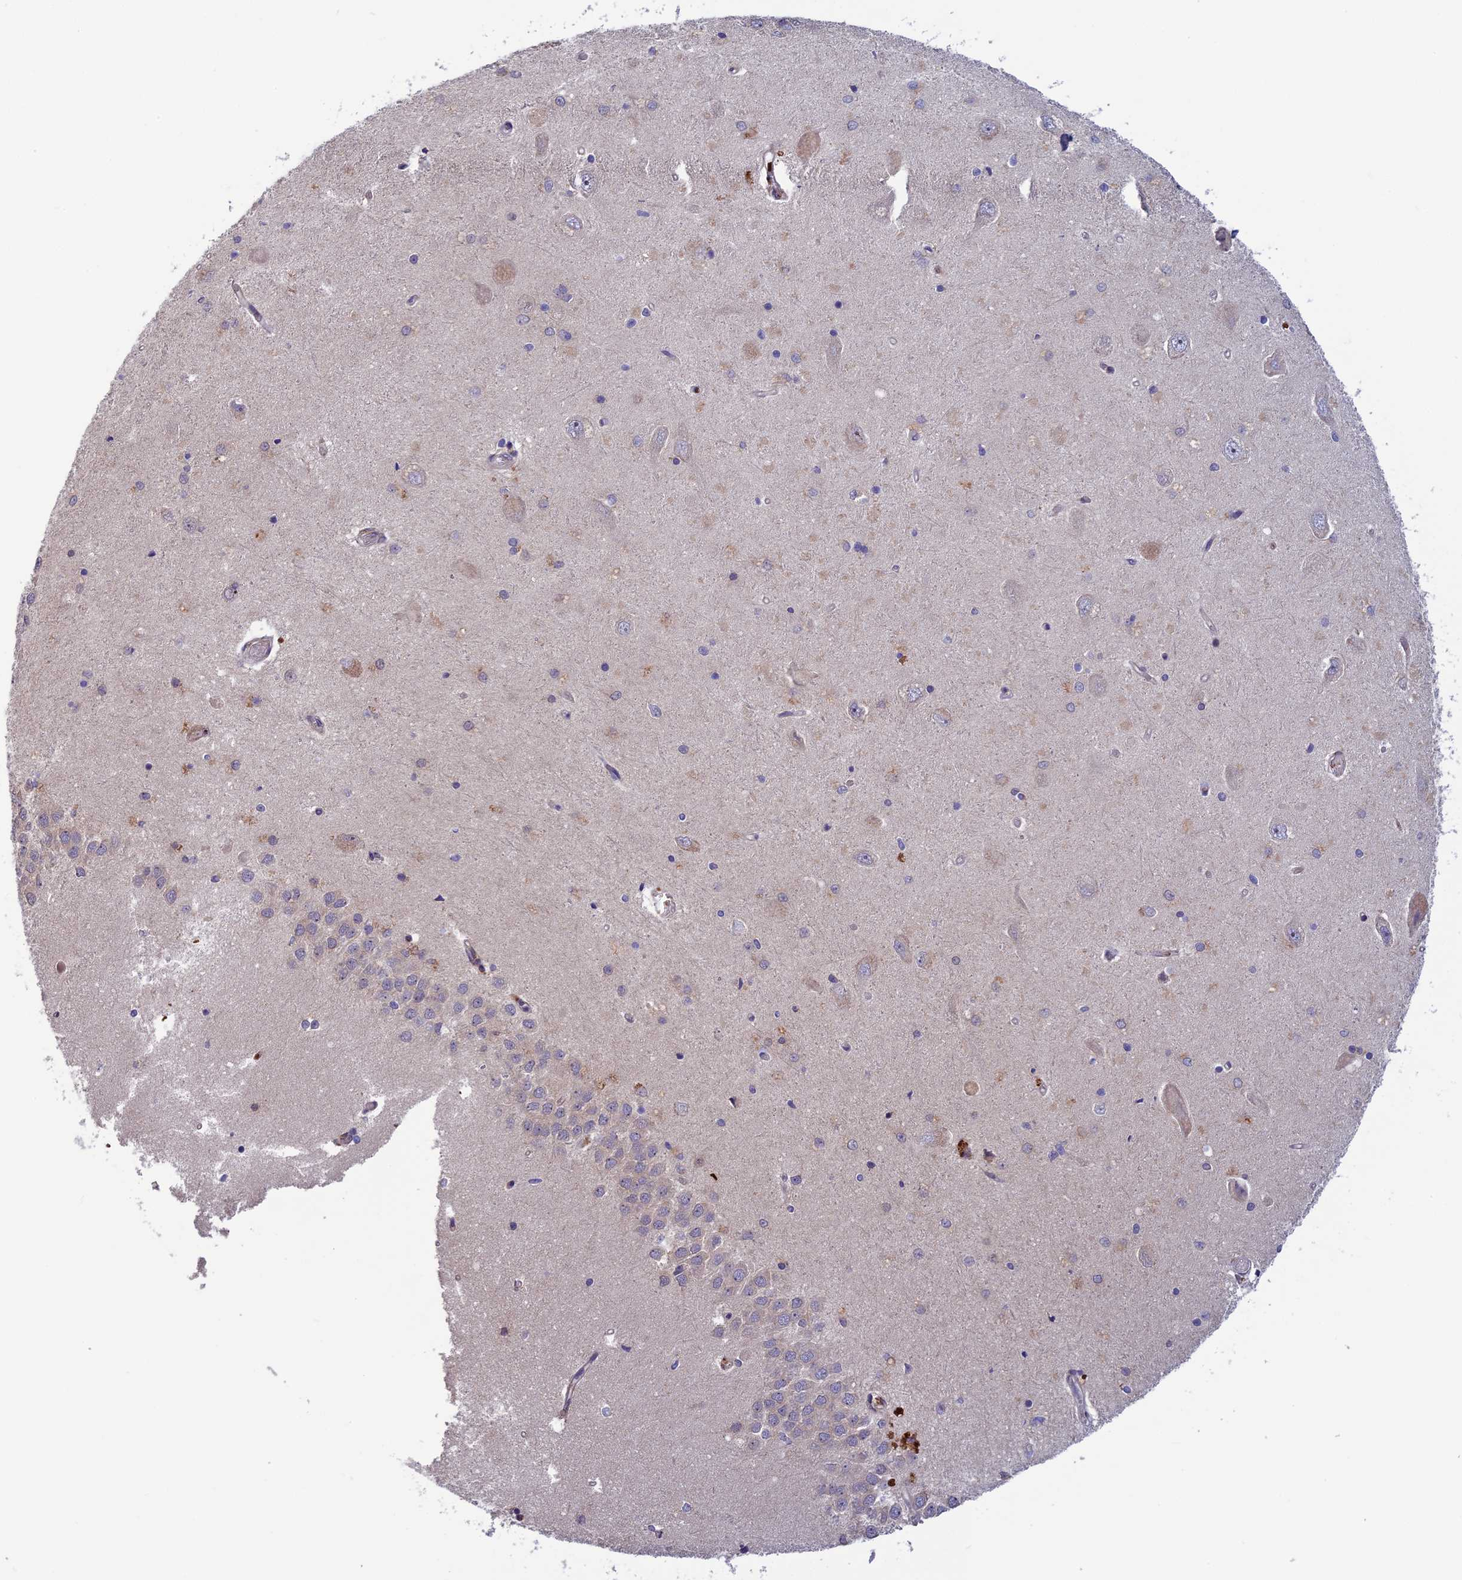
{"staining": {"intensity": "weak", "quantity": "<25%", "location": "cytoplasmic/membranous"}, "tissue": "hippocampus", "cell_type": "Glial cells", "image_type": "normal", "snomed": [{"axis": "morphology", "description": "Normal tissue, NOS"}, {"axis": "topography", "description": "Hippocampus"}], "caption": "Immunohistochemistry histopathology image of unremarkable human hippocampus stained for a protein (brown), which exhibits no staining in glial cells. Nuclei are stained in blue.", "gene": "CCDC9B", "patient": {"sex": "male", "age": 45}}